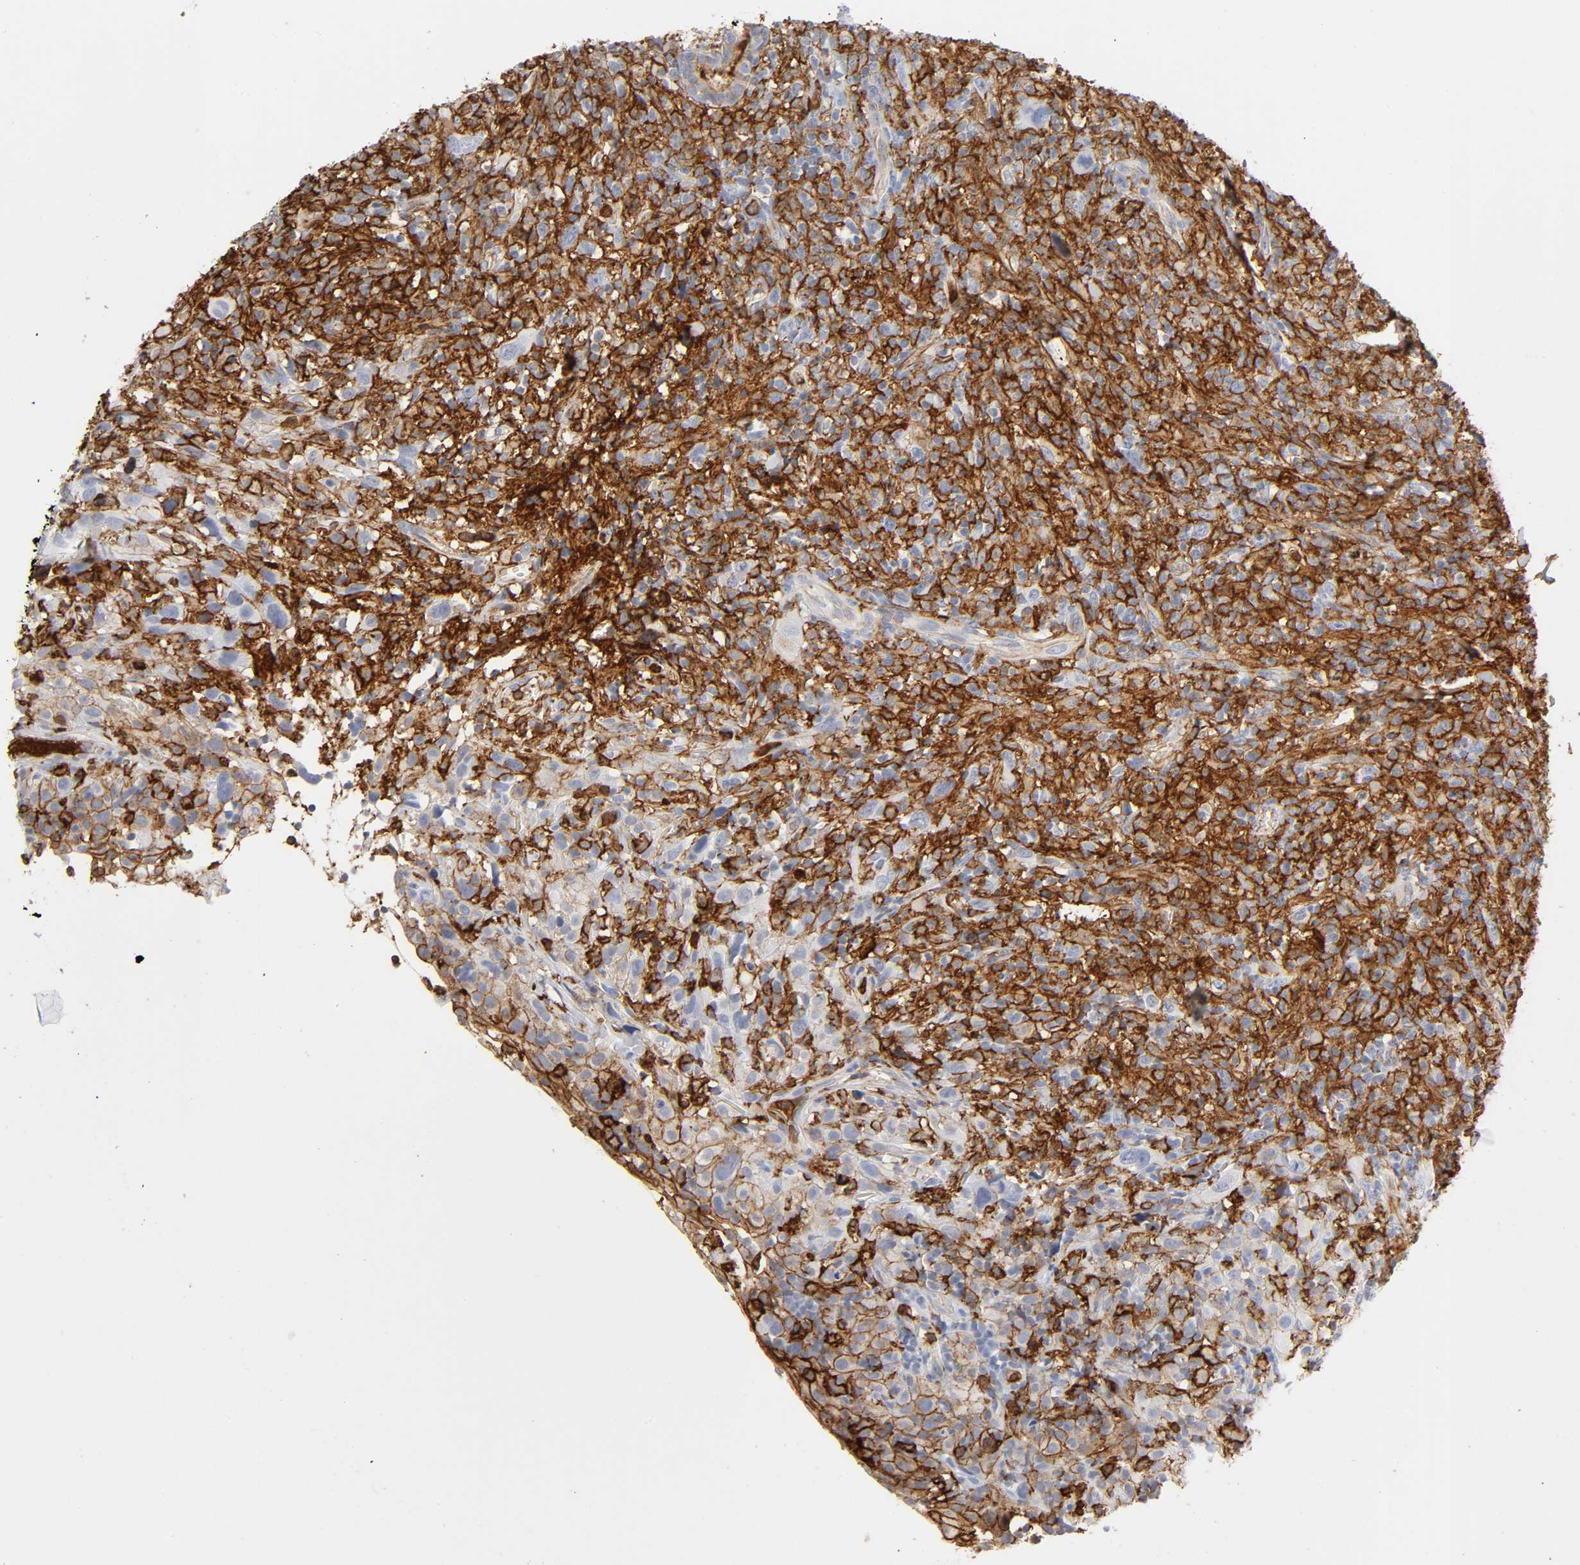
{"staining": {"intensity": "moderate", "quantity": ">75%", "location": "cytoplasmic/membranous"}, "tissue": "thyroid cancer", "cell_type": "Tumor cells", "image_type": "cancer", "snomed": [{"axis": "morphology", "description": "Carcinoma, NOS"}, {"axis": "topography", "description": "Thyroid gland"}], "caption": "Carcinoma (thyroid) was stained to show a protein in brown. There is medium levels of moderate cytoplasmic/membranous expression in approximately >75% of tumor cells.", "gene": "LYN", "patient": {"sex": "female", "age": 77}}